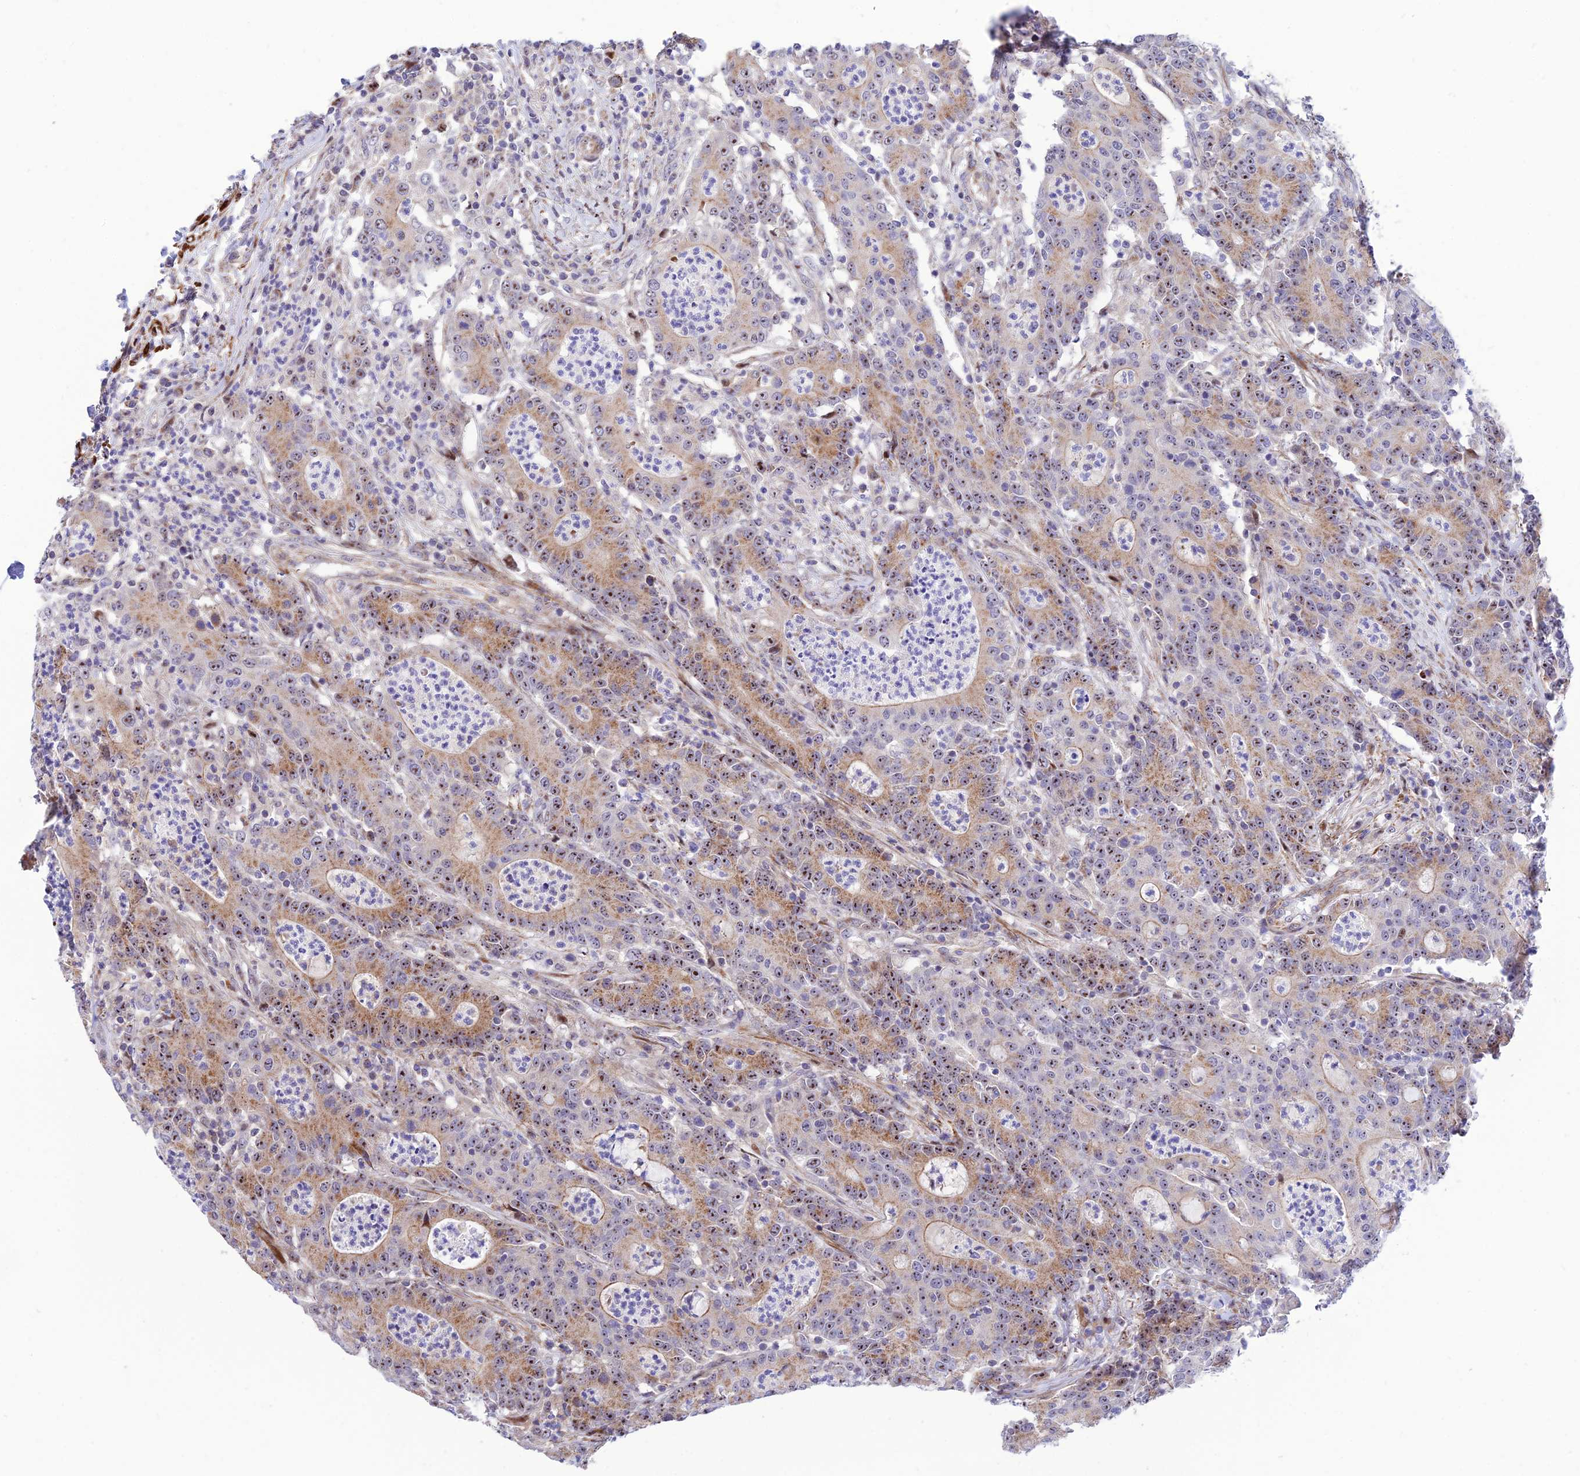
{"staining": {"intensity": "moderate", "quantity": "25%-75%", "location": "cytoplasmic/membranous,nuclear"}, "tissue": "colorectal cancer", "cell_type": "Tumor cells", "image_type": "cancer", "snomed": [{"axis": "morphology", "description": "Adenocarcinoma, NOS"}, {"axis": "topography", "description": "Colon"}], "caption": "Moderate cytoplasmic/membranous and nuclear expression is identified in approximately 25%-75% of tumor cells in colorectal cancer (adenocarcinoma).", "gene": "KBTBD7", "patient": {"sex": "male", "age": 83}}